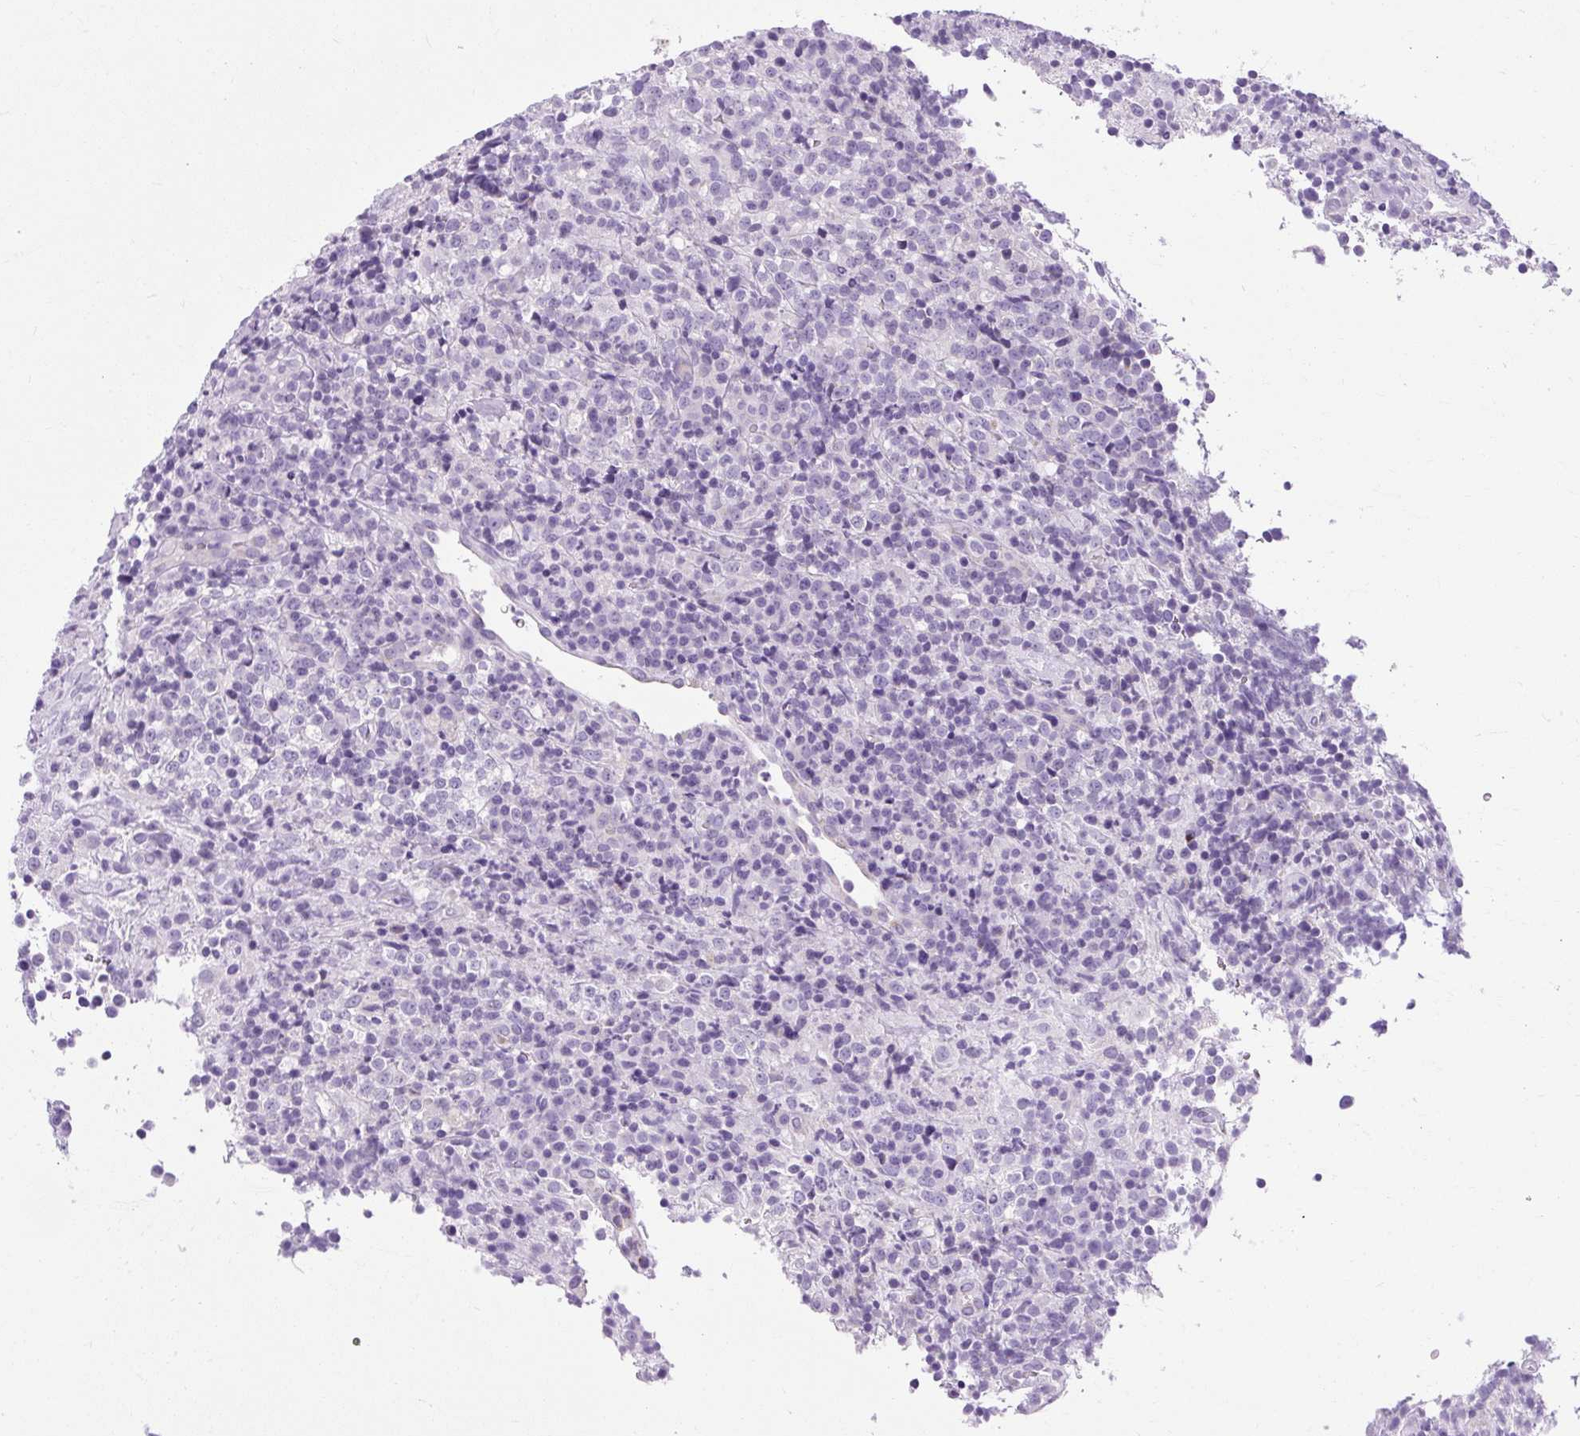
{"staining": {"intensity": "negative", "quantity": "none", "location": "none"}, "tissue": "lymphoma", "cell_type": "Tumor cells", "image_type": "cancer", "snomed": [{"axis": "morphology", "description": "Malignant lymphoma, non-Hodgkin's type, High grade"}, {"axis": "topography", "description": "Lymph node"}], "caption": "Tumor cells show no significant expression in lymphoma.", "gene": "B3GNT4", "patient": {"sex": "male", "age": 54}}